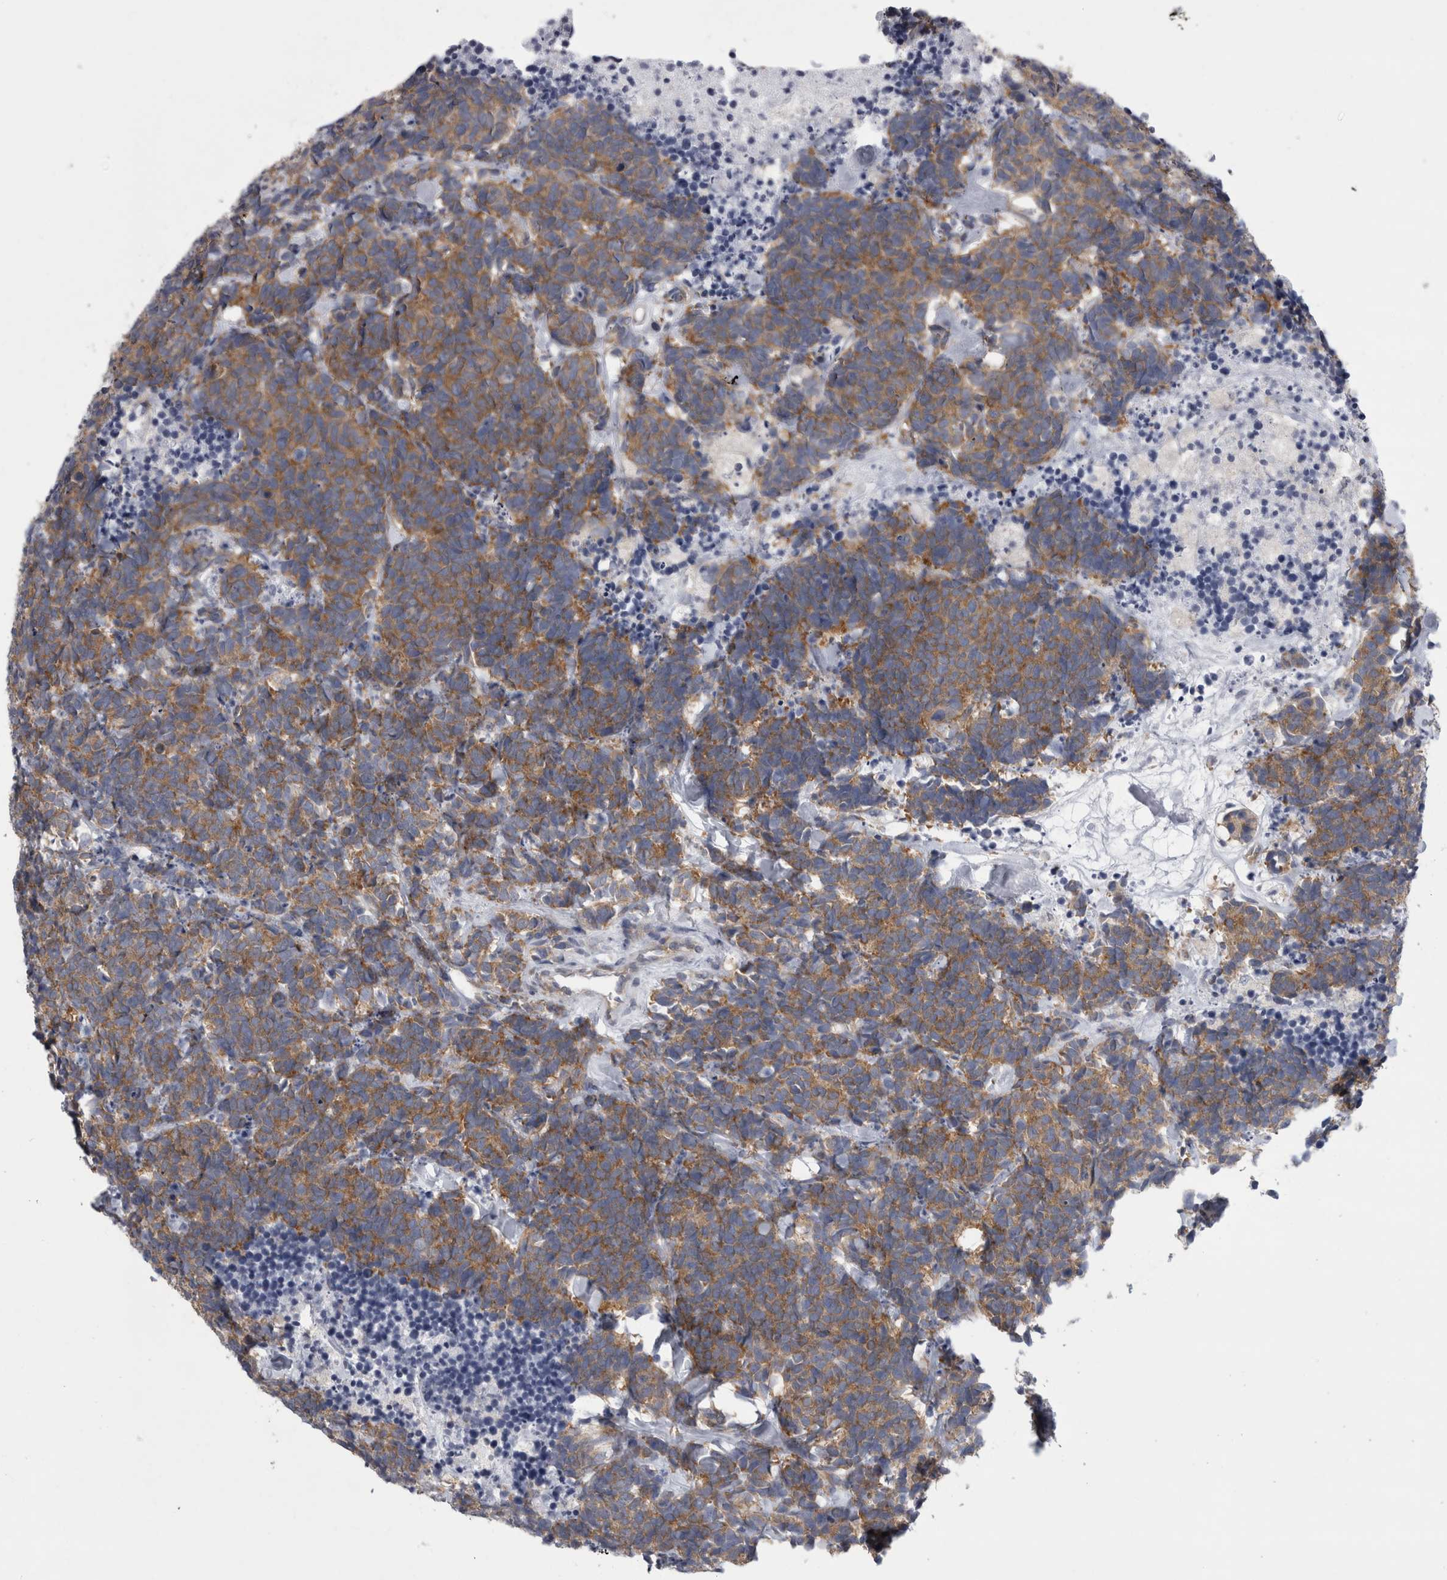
{"staining": {"intensity": "moderate", "quantity": ">75%", "location": "cytoplasmic/membranous"}, "tissue": "carcinoid", "cell_type": "Tumor cells", "image_type": "cancer", "snomed": [{"axis": "morphology", "description": "Carcinoma, NOS"}, {"axis": "morphology", "description": "Carcinoid, malignant, NOS"}, {"axis": "topography", "description": "Urinary bladder"}], "caption": "This histopathology image demonstrates immunohistochemistry staining of human carcinoid, with medium moderate cytoplasmic/membranous staining in about >75% of tumor cells.", "gene": "PRRC2C", "patient": {"sex": "male", "age": 57}}